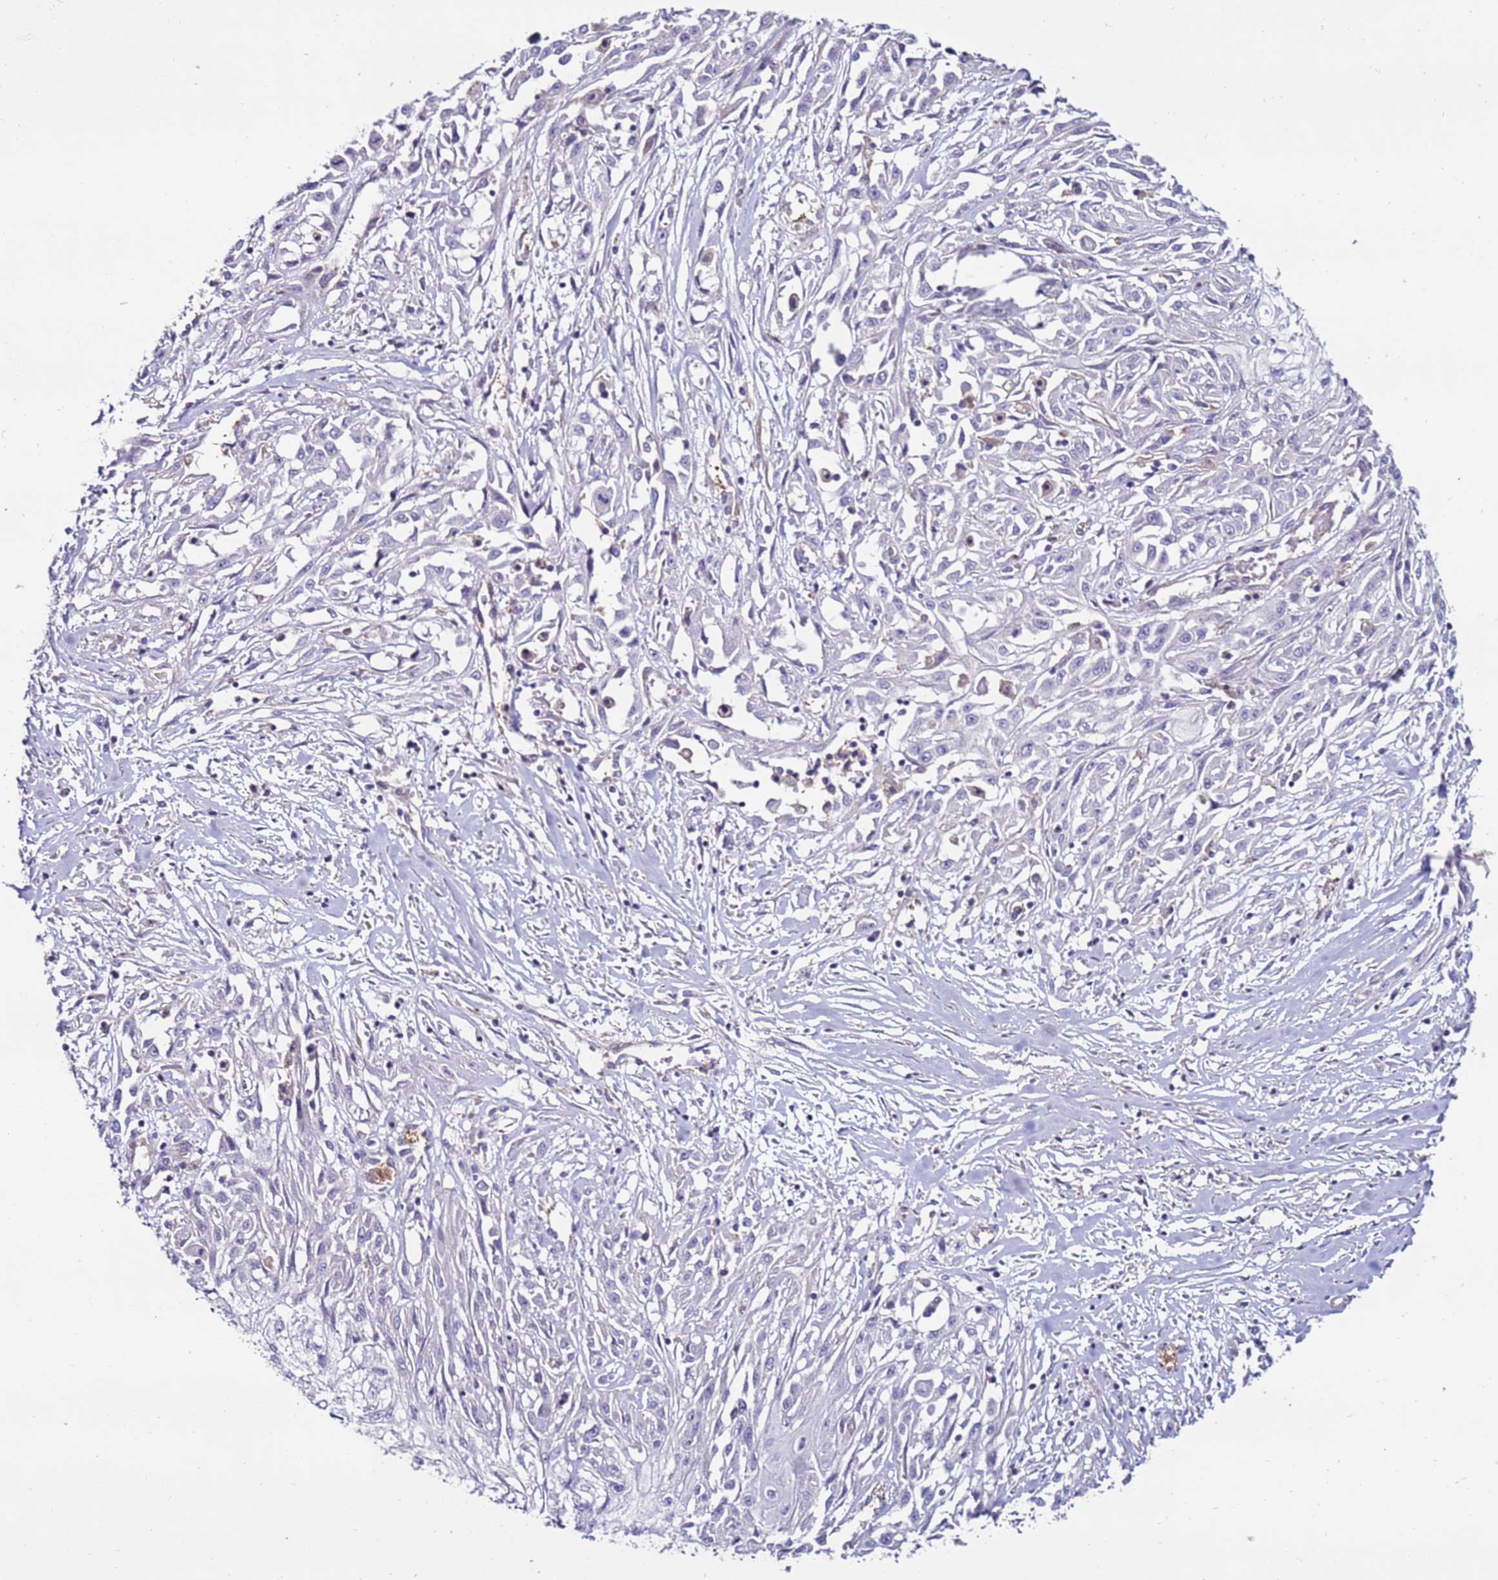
{"staining": {"intensity": "negative", "quantity": "none", "location": "none"}, "tissue": "skin cancer", "cell_type": "Tumor cells", "image_type": "cancer", "snomed": [{"axis": "morphology", "description": "Squamous cell carcinoma, NOS"}, {"axis": "morphology", "description": "Squamous cell carcinoma, metastatic, NOS"}, {"axis": "topography", "description": "Skin"}, {"axis": "topography", "description": "Lymph node"}], "caption": "A high-resolution image shows IHC staining of skin metastatic squamous cell carcinoma, which reveals no significant positivity in tumor cells.", "gene": "CLEC4M", "patient": {"sex": "male", "age": 75}}